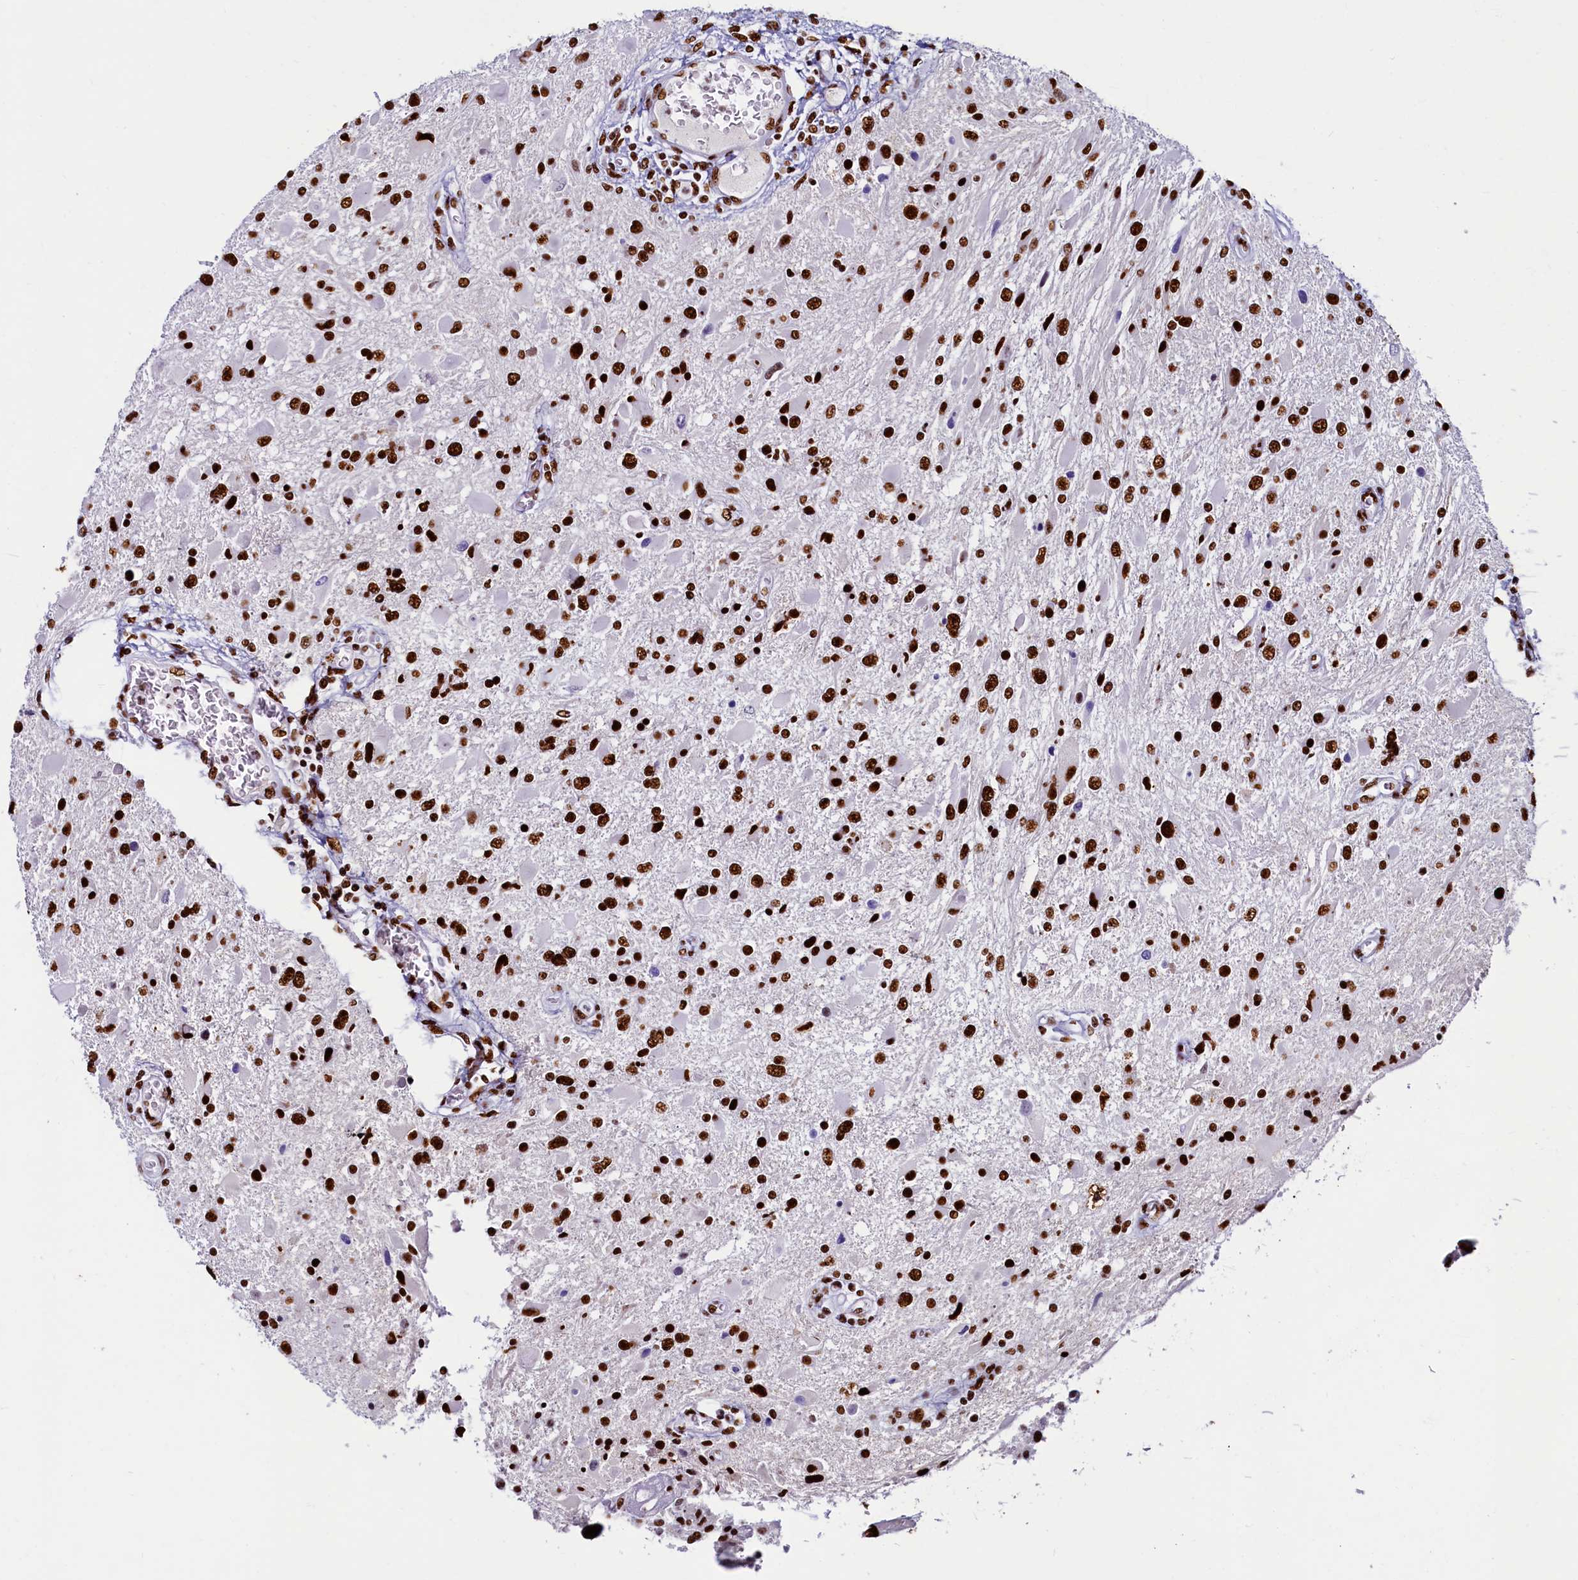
{"staining": {"intensity": "strong", "quantity": ">75%", "location": "nuclear"}, "tissue": "glioma", "cell_type": "Tumor cells", "image_type": "cancer", "snomed": [{"axis": "morphology", "description": "Glioma, malignant, High grade"}, {"axis": "topography", "description": "Brain"}], "caption": "Approximately >75% of tumor cells in high-grade glioma (malignant) show strong nuclear protein positivity as visualized by brown immunohistochemical staining.", "gene": "SRRM2", "patient": {"sex": "male", "age": 53}}